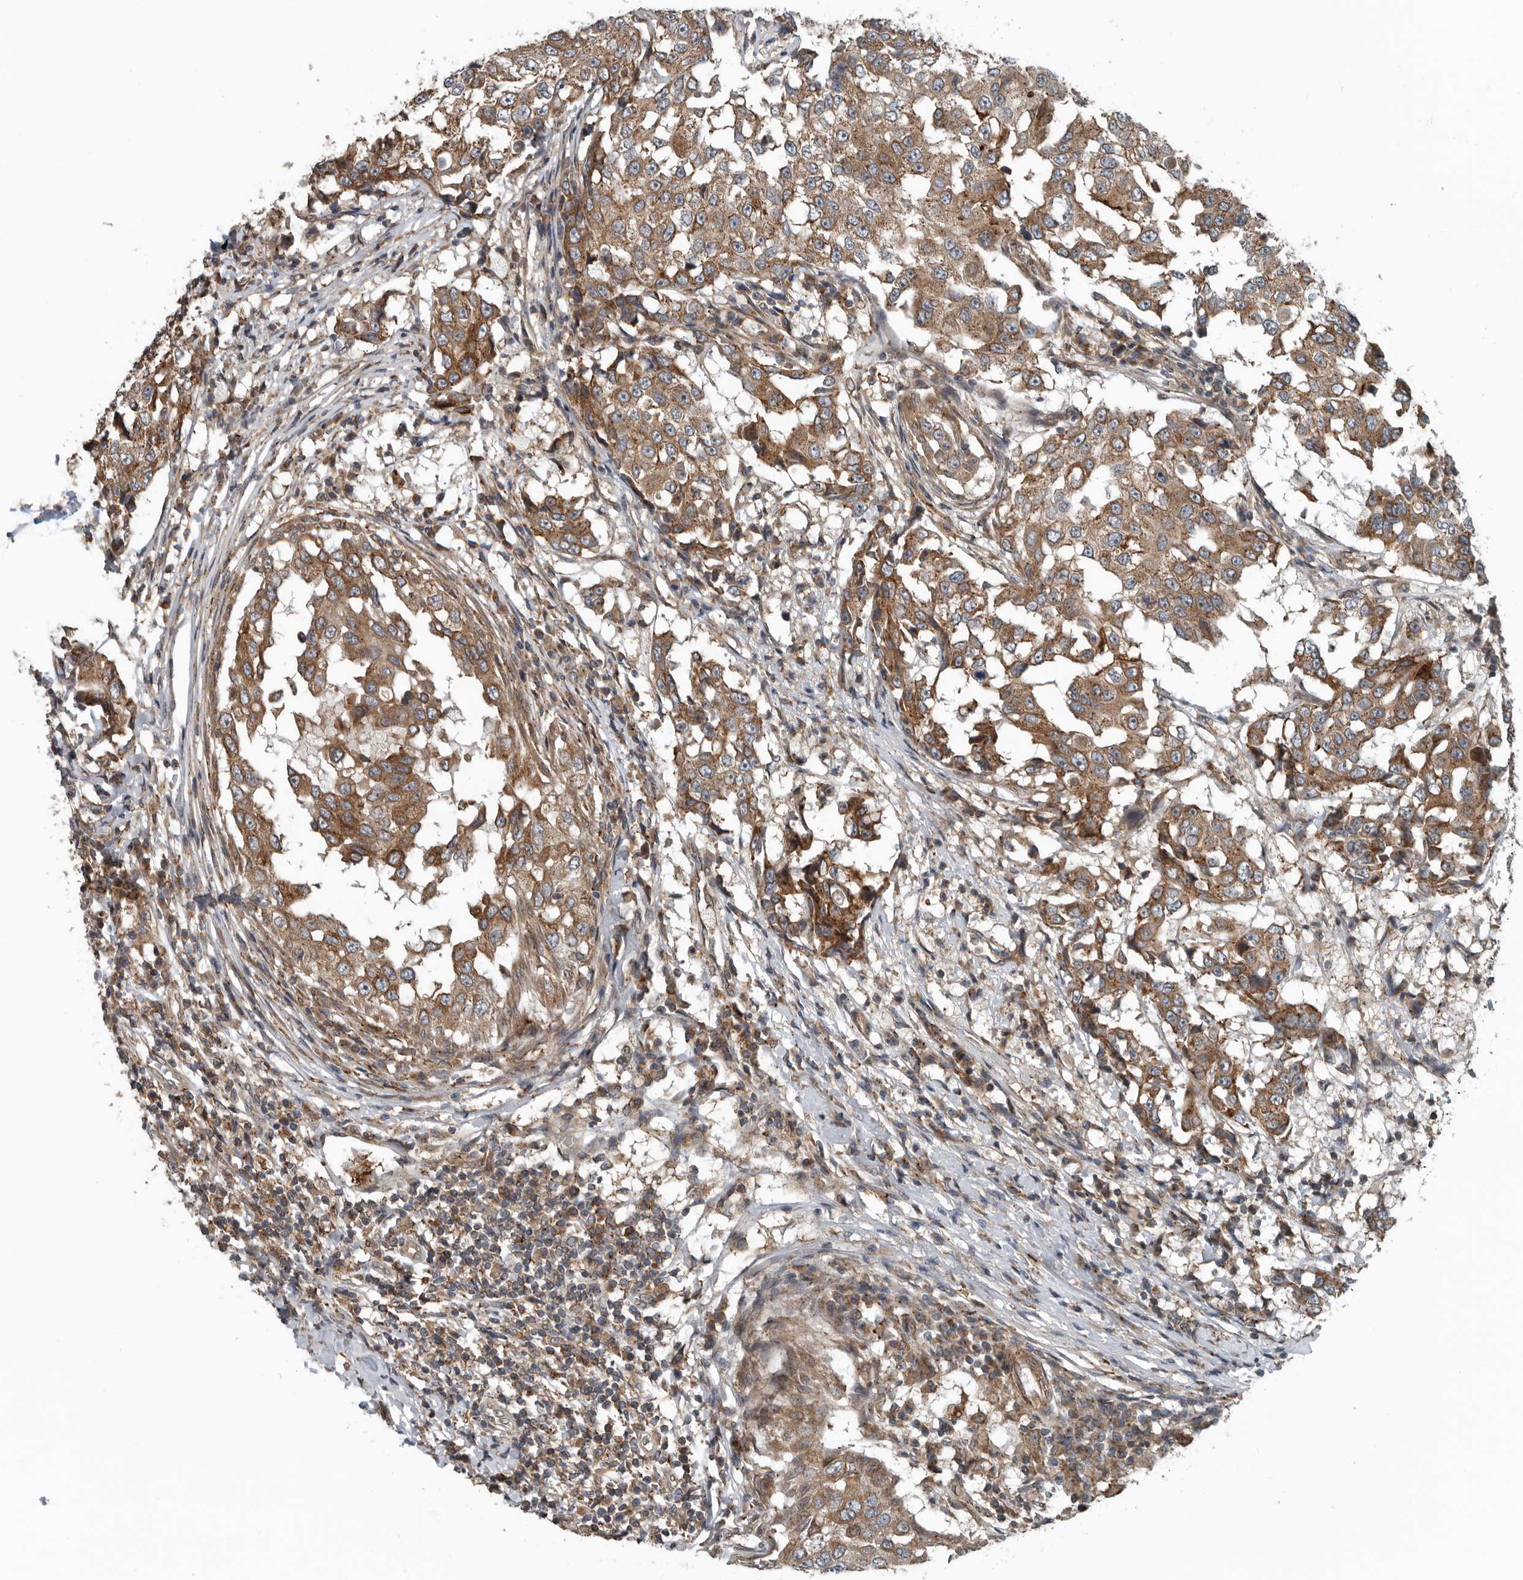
{"staining": {"intensity": "moderate", "quantity": ">75%", "location": "cytoplasmic/membranous"}, "tissue": "breast cancer", "cell_type": "Tumor cells", "image_type": "cancer", "snomed": [{"axis": "morphology", "description": "Duct carcinoma"}, {"axis": "topography", "description": "Breast"}], "caption": "Protein expression by IHC exhibits moderate cytoplasmic/membranous positivity in approximately >75% of tumor cells in breast cancer (intraductal carcinoma).", "gene": "AMFR", "patient": {"sex": "female", "age": 27}}